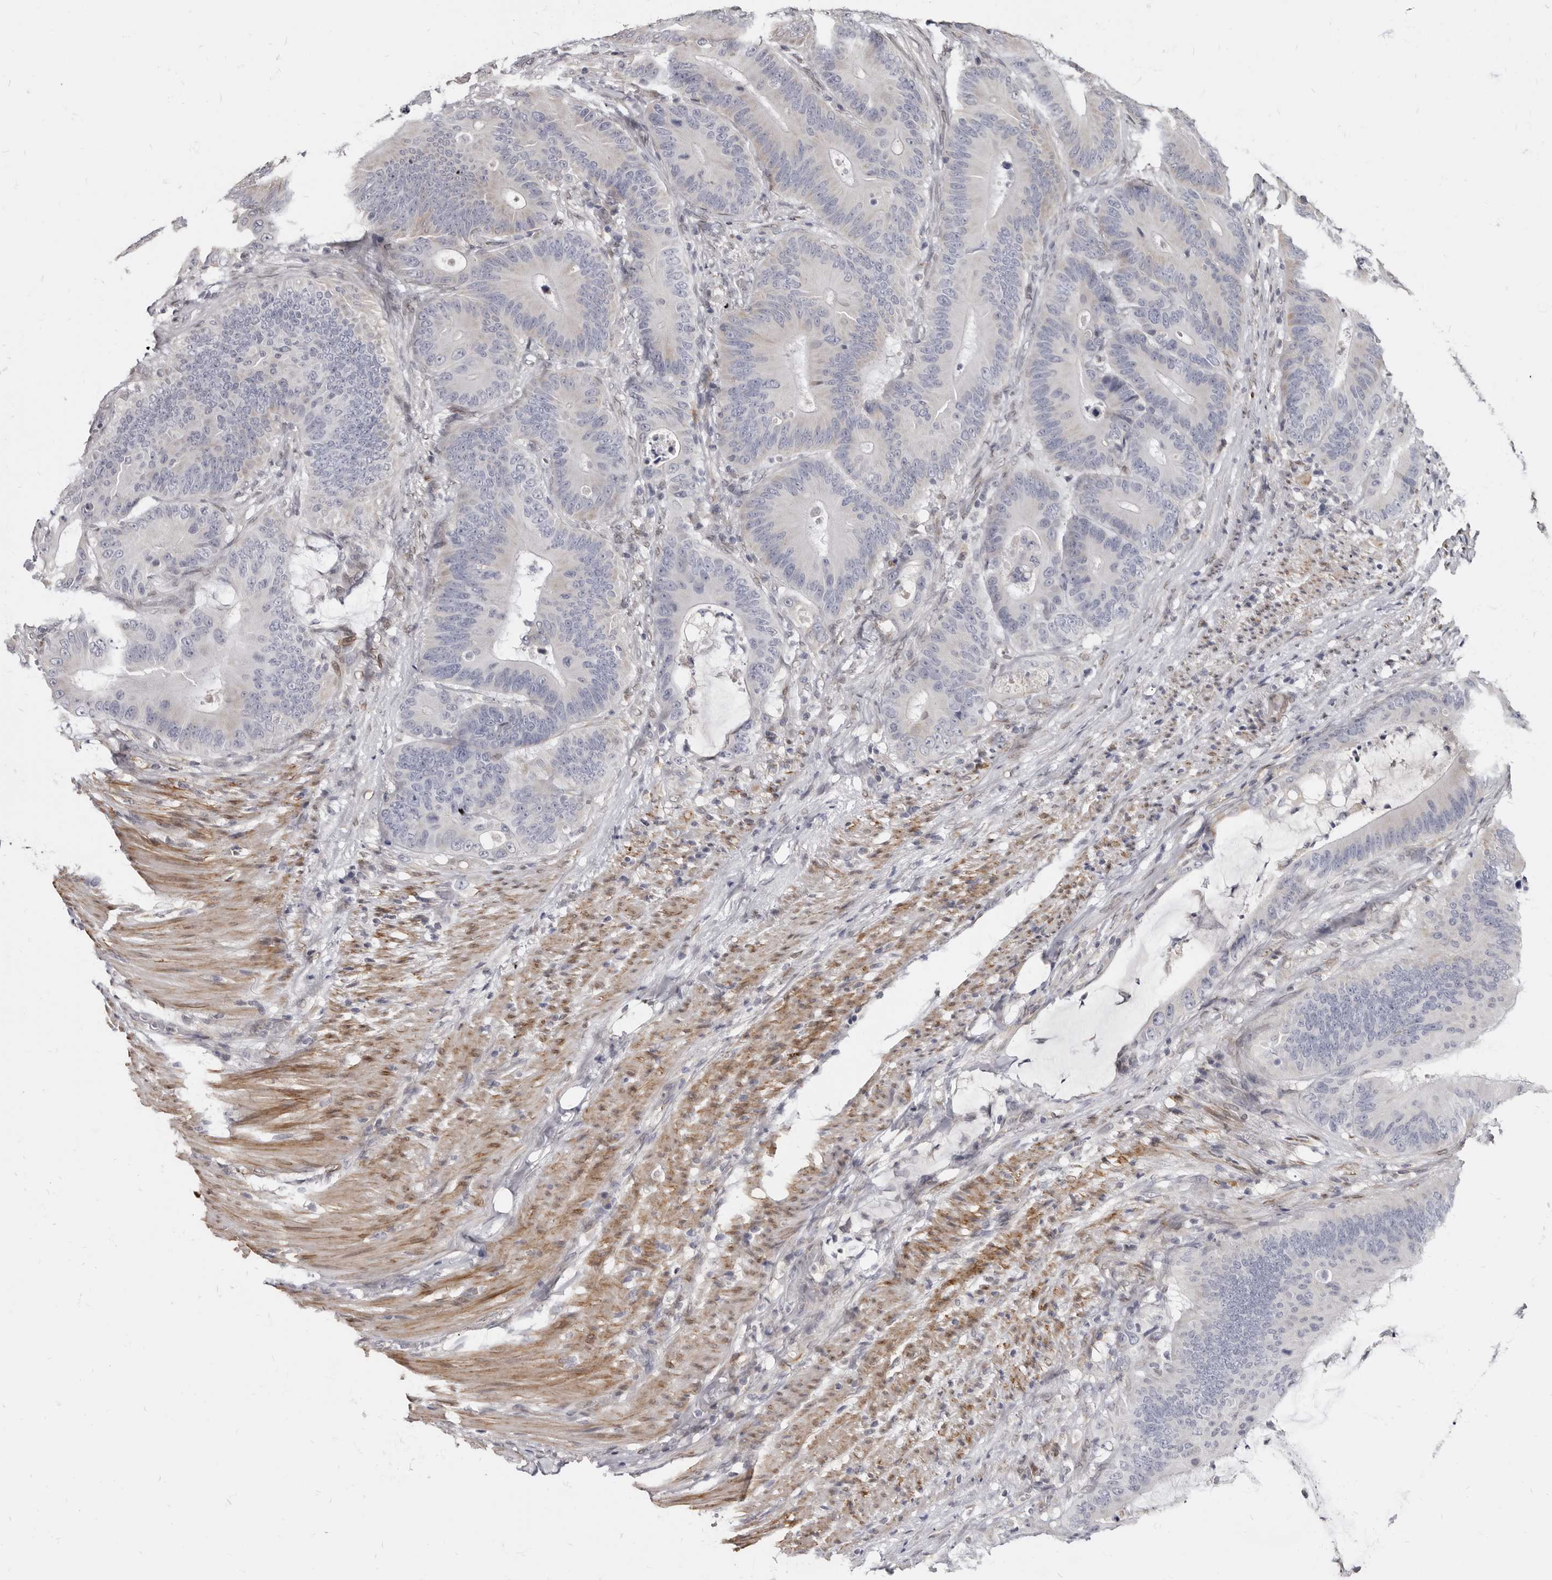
{"staining": {"intensity": "negative", "quantity": "none", "location": "none"}, "tissue": "colorectal cancer", "cell_type": "Tumor cells", "image_type": "cancer", "snomed": [{"axis": "morphology", "description": "Adenocarcinoma, NOS"}, {"axis": "topography", "description": "Colon"}], "caption": "Tumor cells show no significant protein expression in colorectal cancer (adenocarcinoma).", "gene": "MRGPRF", "patient": {"sex": "male", "age": 83}}